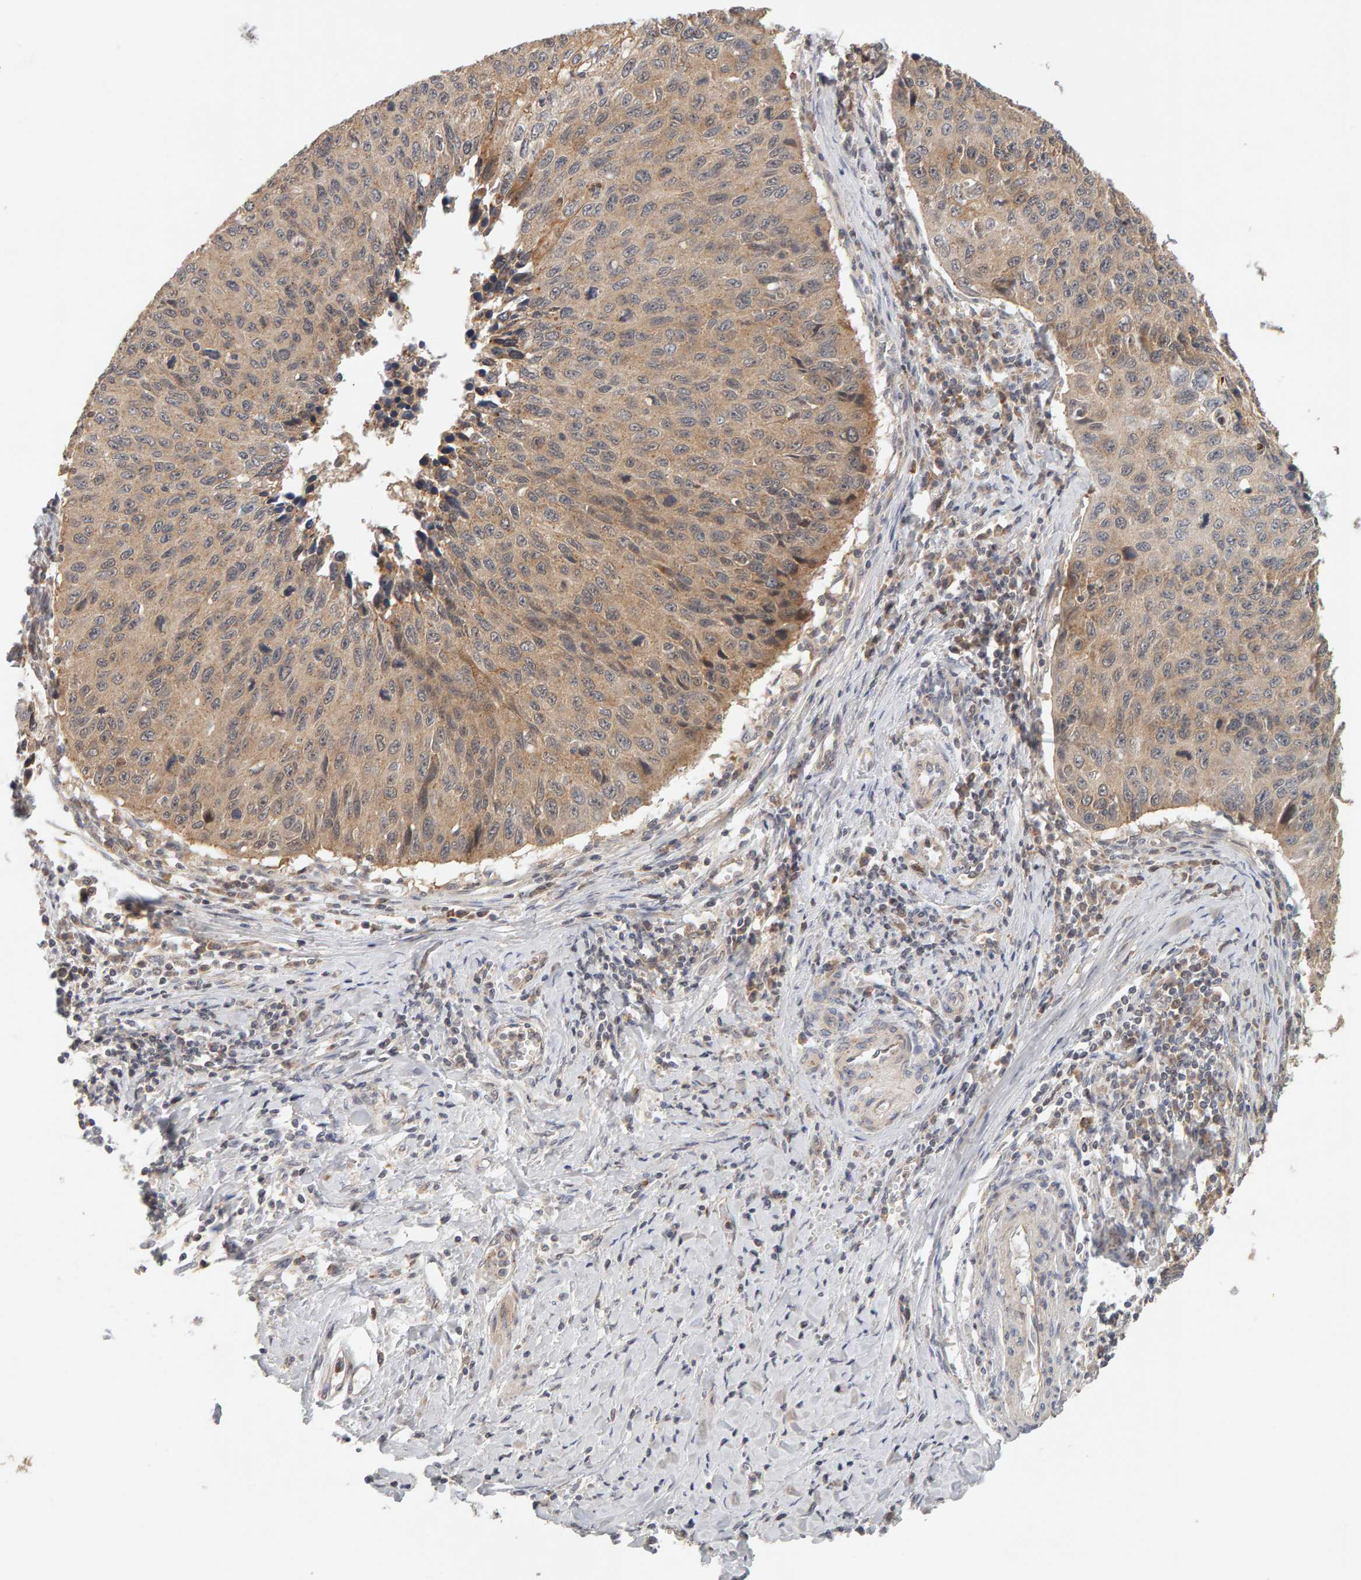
{"staining": {"intensity": "moderate", "quantity": ">75%", "location": "cytoplasmic/membranous"}, "tissue": "cervical cancer", "cell_type": "Tumor cells", "image_type": "cancer", "snomed": [{"axis": "morphology", "description": "Squamous cell carcinoma, NOS"}, {"axis": "topography", "description": "Cervix"}], "caption": "An image showing moderate cytoplasmic/membranous staining in approximately >75% of tumor cells in squamous cell carcinoma (cervical), as visualized by brown immunohistochemical staining.", "gene": "DNAJC7", "patient": {"sex": "female", "age": 53}}